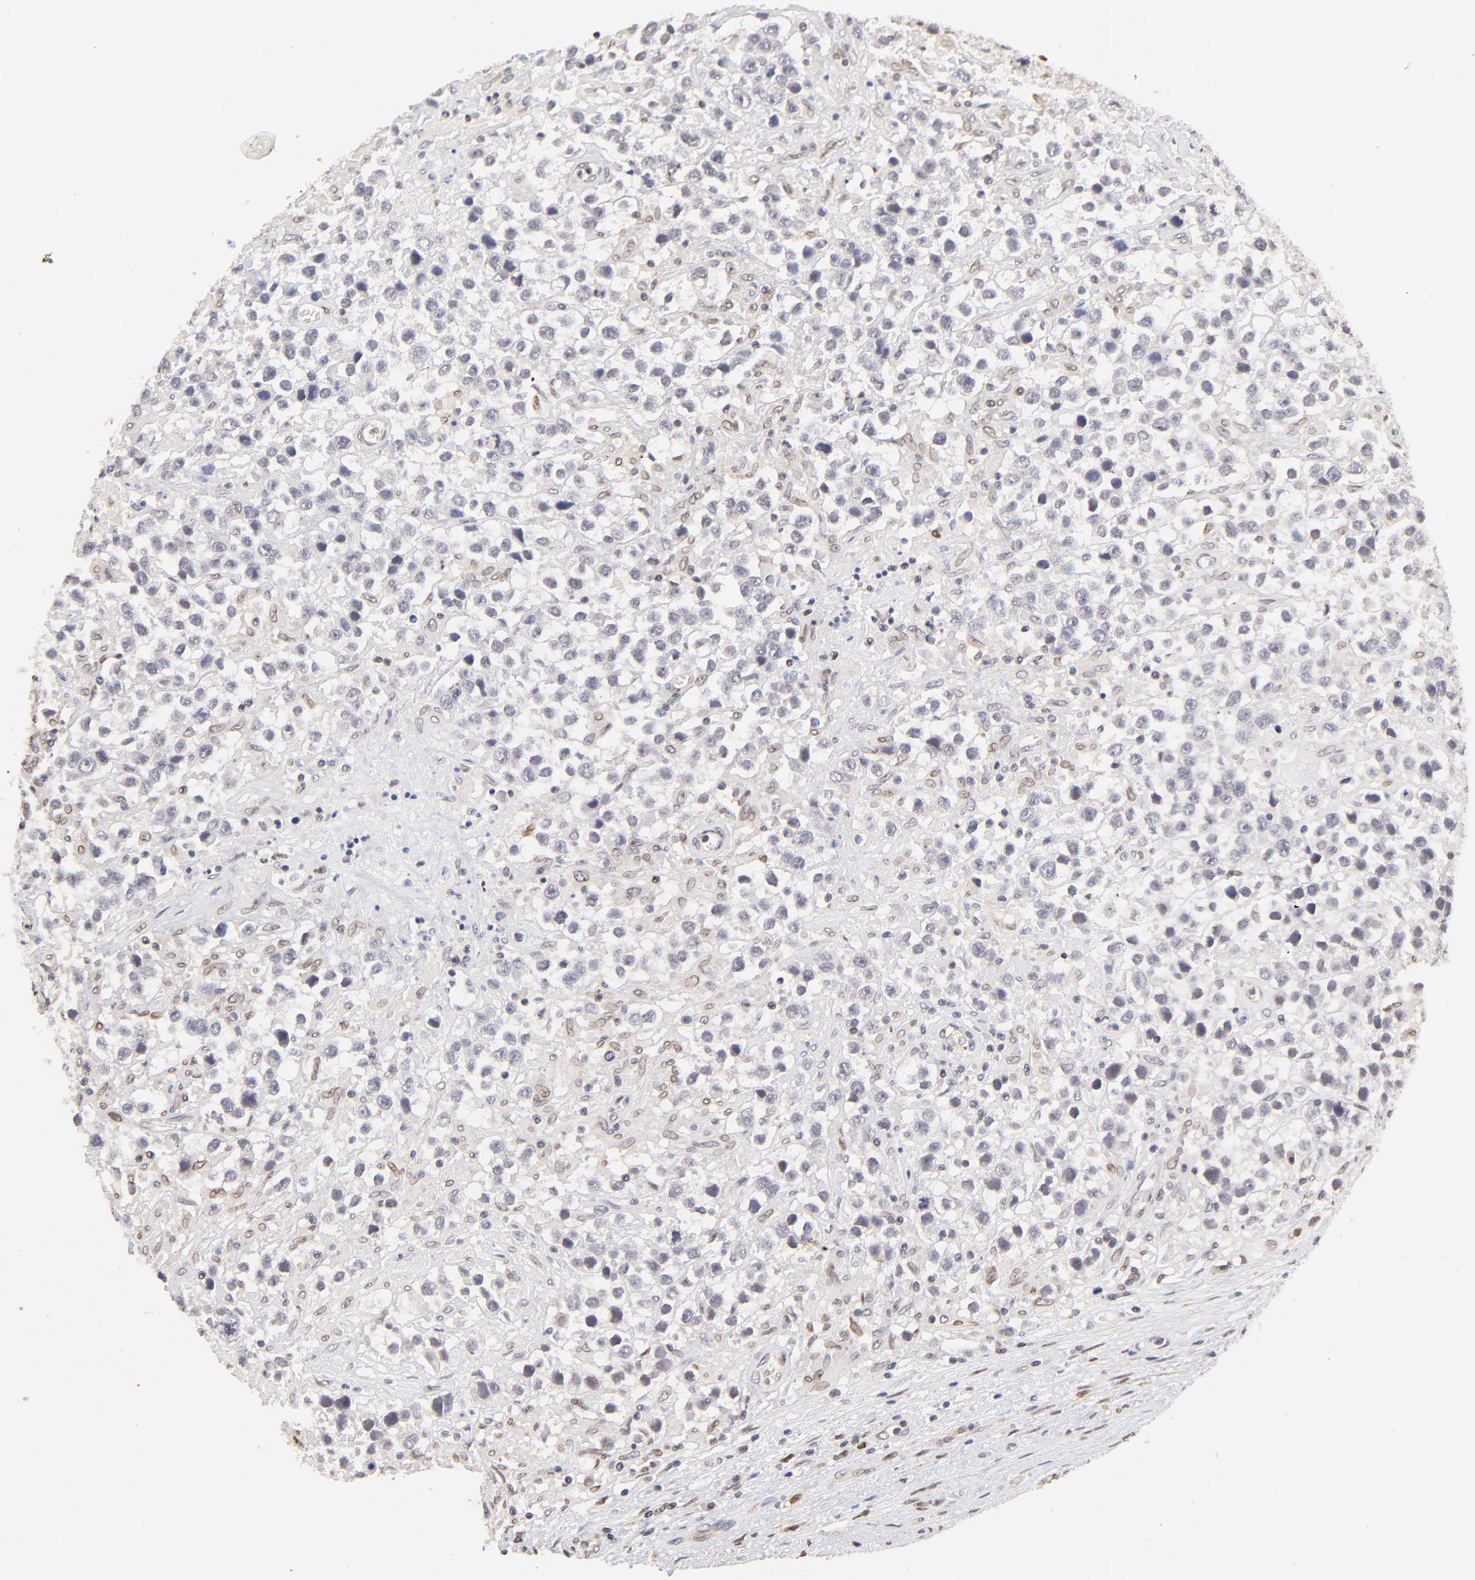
{"staining": {"intensity": "weak", "quantity": "<25%", "location": "cytoplasmic/membranous,nuclear"}, "tissue": "testis cancer", "cell_type": "Tumor cells", "image_type": "cancer", "snomed": [{"axis": "morphology", "description": "Seminoma, NOS"}, {"axis": "topography", "description": "Testis"}], "caption": "High magnification brightfield microscopy of testis seminoma stained with DAB (brown) and counterstained with hematoxylin (blue): tumor cells show no significant staining. (DAB IHC with hematoxylin counter stain).", "gene": "ZFP92", "patient": {"sex": "male", "age": 43}}